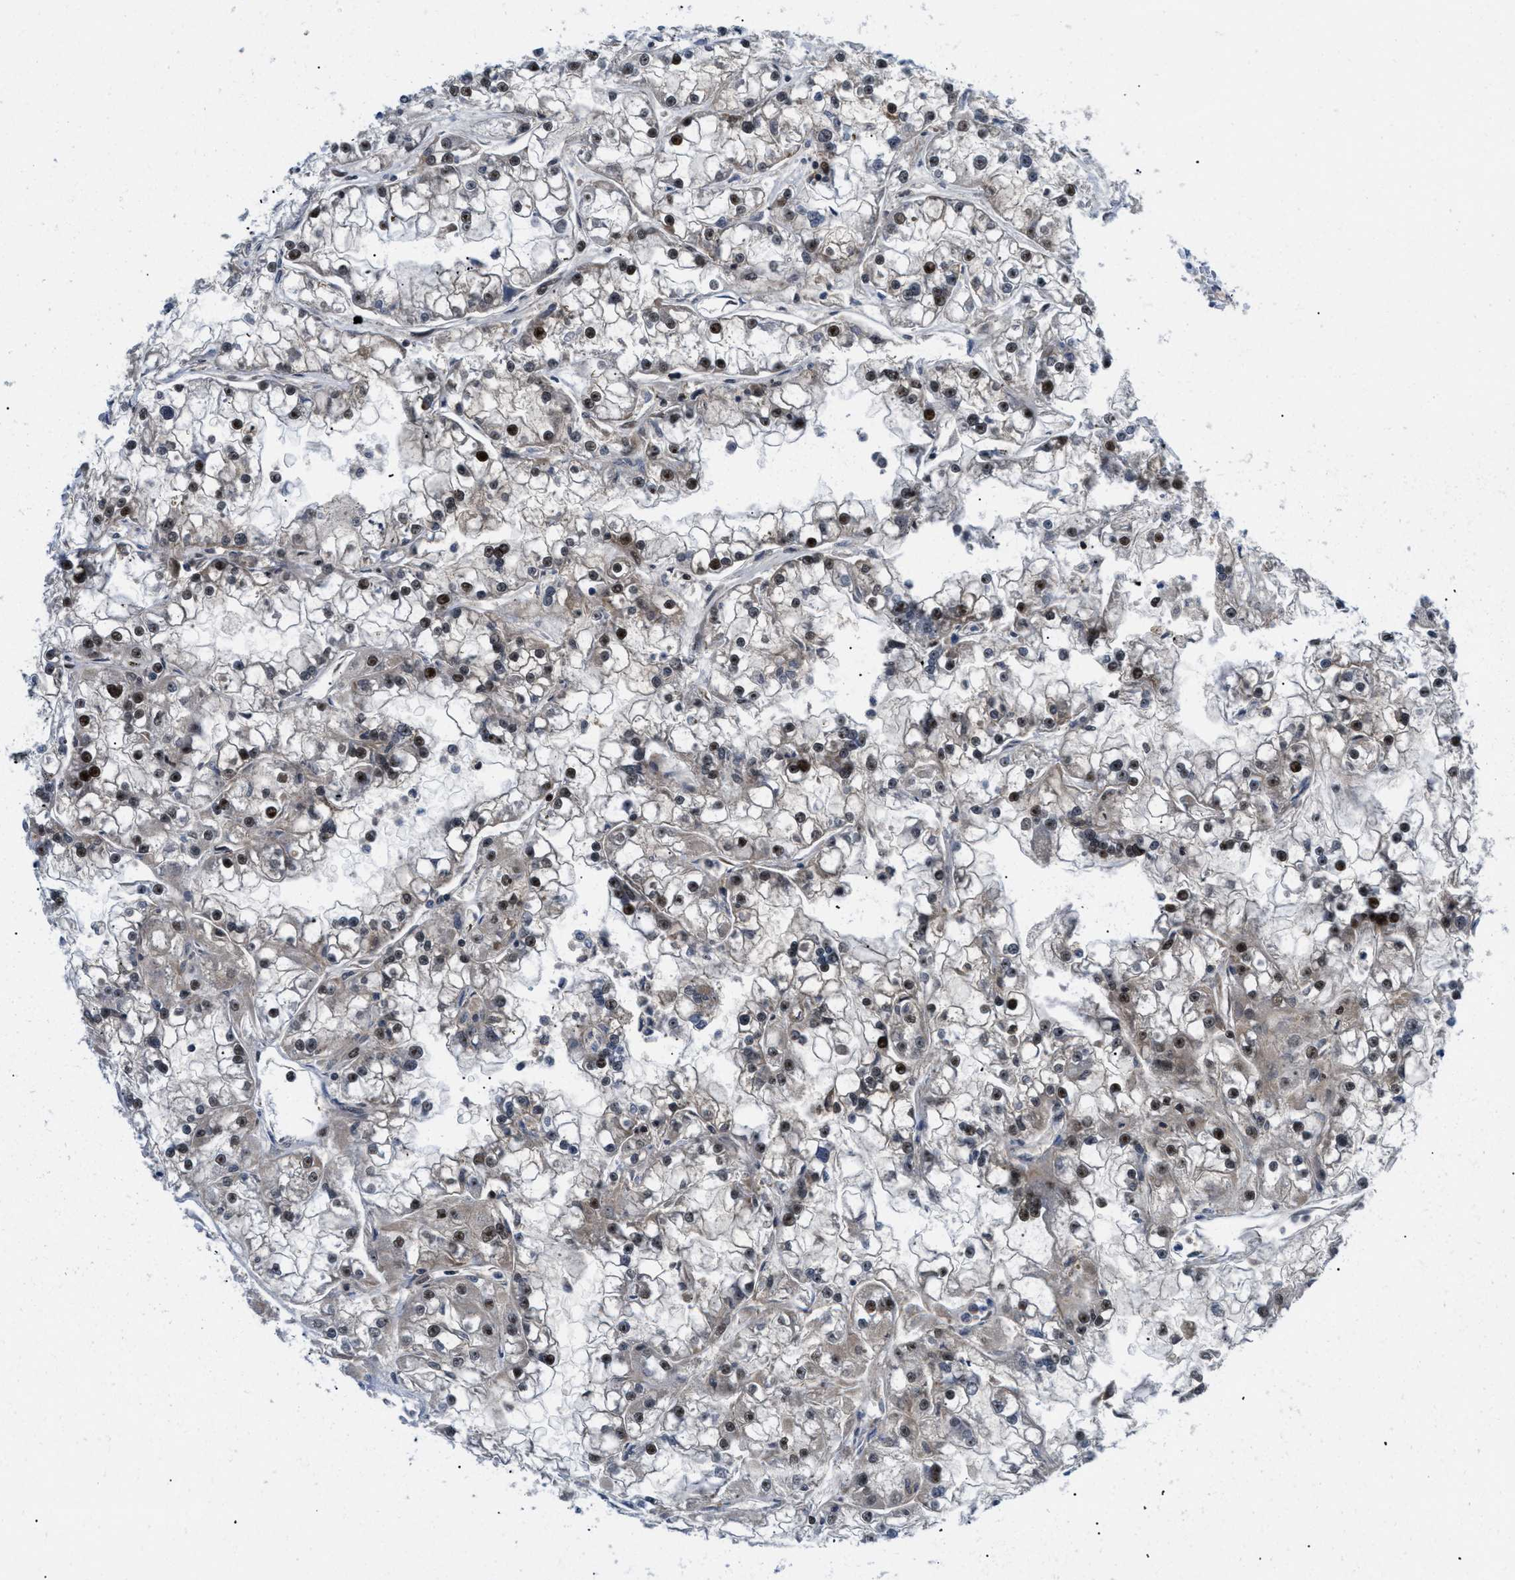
{"staining": {"intensity": "strong", "quantity": ">75%", "location": "nuclear"}, "tissue": "renal cancer", "cell_type": "Tumor cells", "image_type": "cancer", "snomed": [{"axis": "morphology", "description": "Adenocarcinoma, NOS"}, {"axis": "topography", "description": "Kidney"}], "caption": "A high amount of strong nuclear staining is appreciated in approximately >75% of tumor cells in renal cancer tissue. The protein of interest is stained brown, and the nuclei are stained in blue (DAB (3,3'-diaminobenzidine) IHC with brightfield microscopy, high magnification).", "gene": "SLC29A2", "patient": {"sex": "female", "age": 52}}